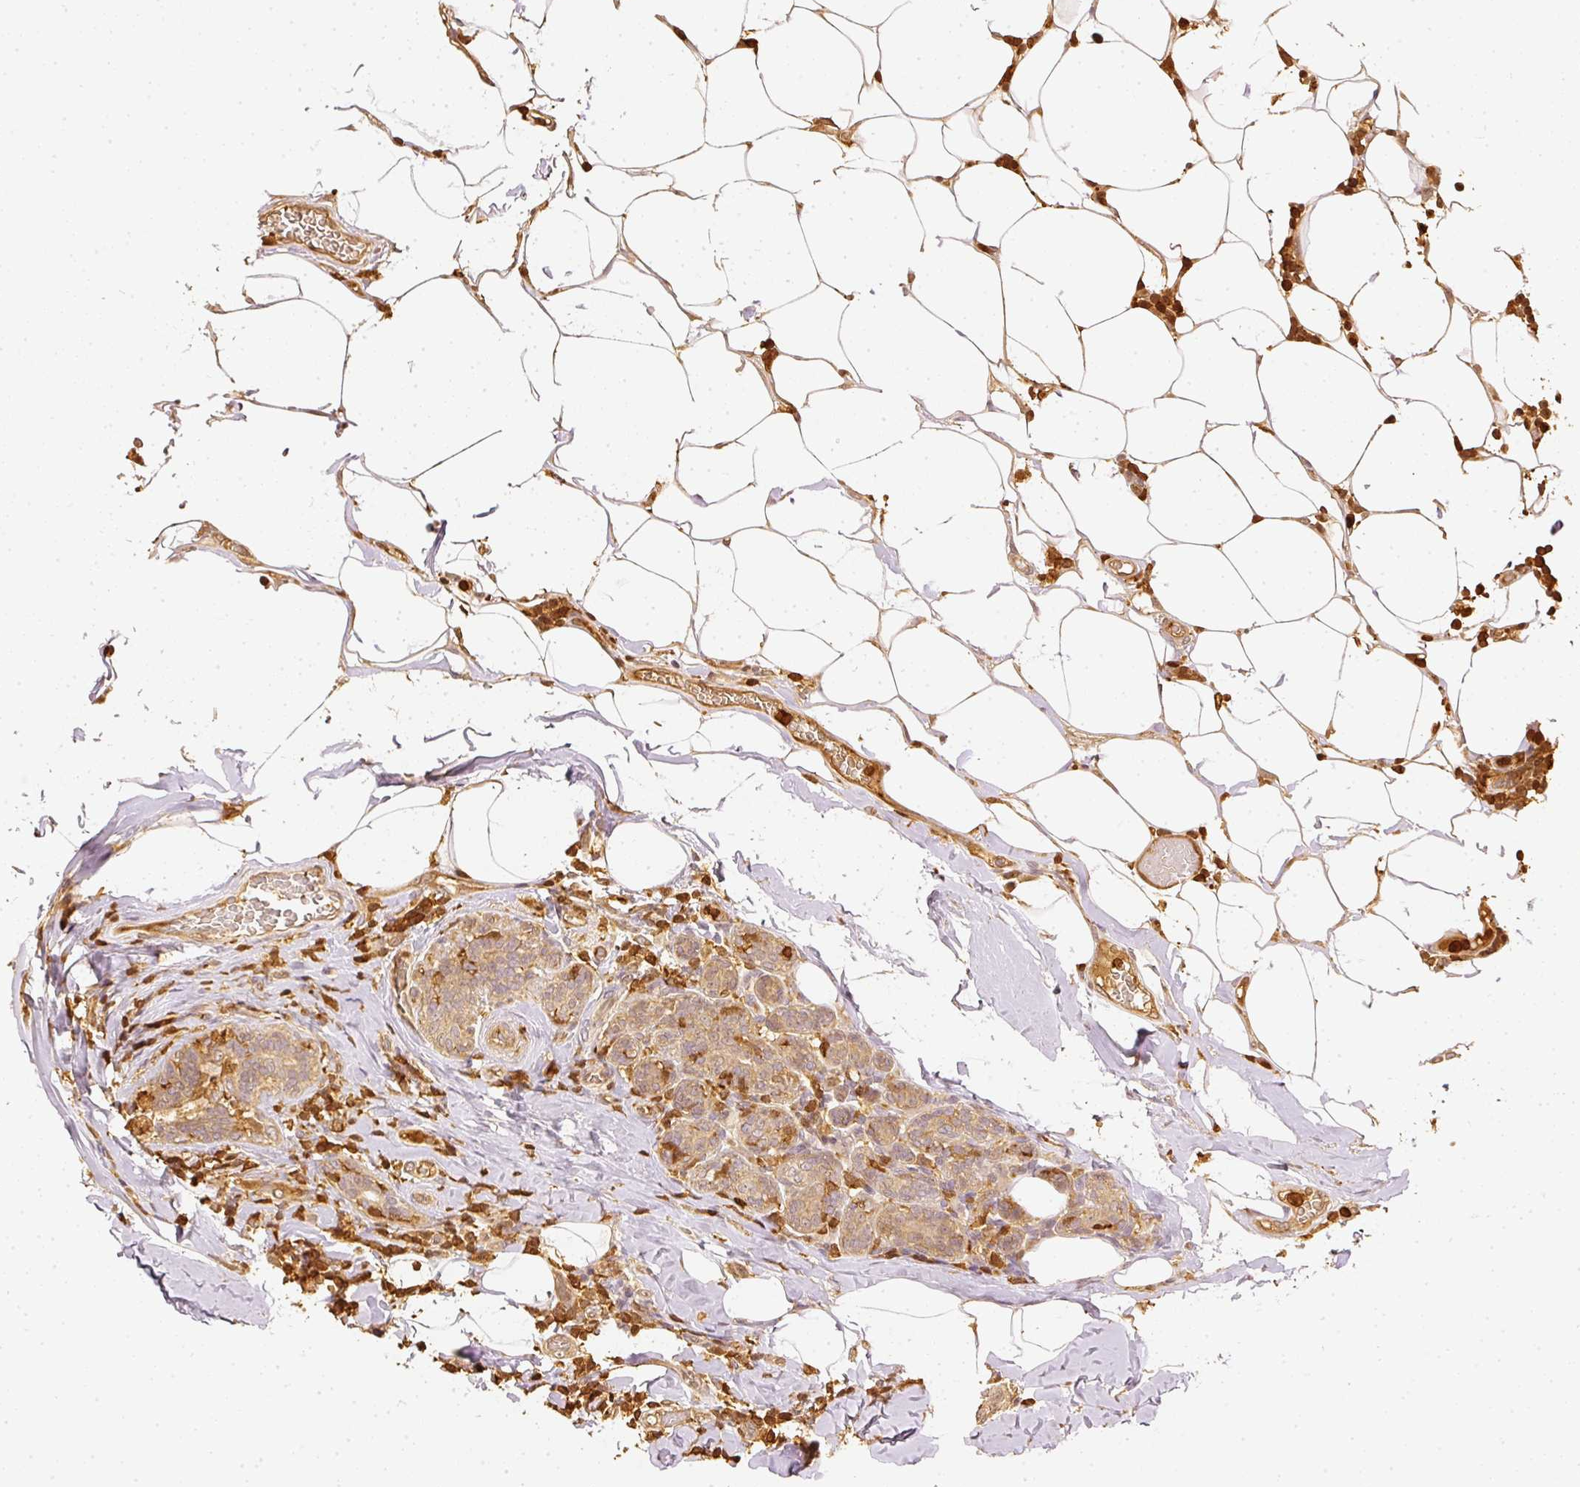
{"staining": {"intensity": "moderate", "quantity": ">75%", "location": "cytoplasmic/membranous"}, "tissue": "breast cancer", "cell_type": "Tumor cells", "image_type": "cancer", "snomed": [{"axis": "morphology", "description": "Lobular carcinoma"}, {"axis": "topography", "description": "Breast"}], "caption": "Approximately >75% of tumor cells in breast cancer reveal moderate cytoplasmic/membranous protein staining as visualized by brown immunohistochemical staining.", "gene": "PFN1", "patient": {"sex": "female", "age": 59}}